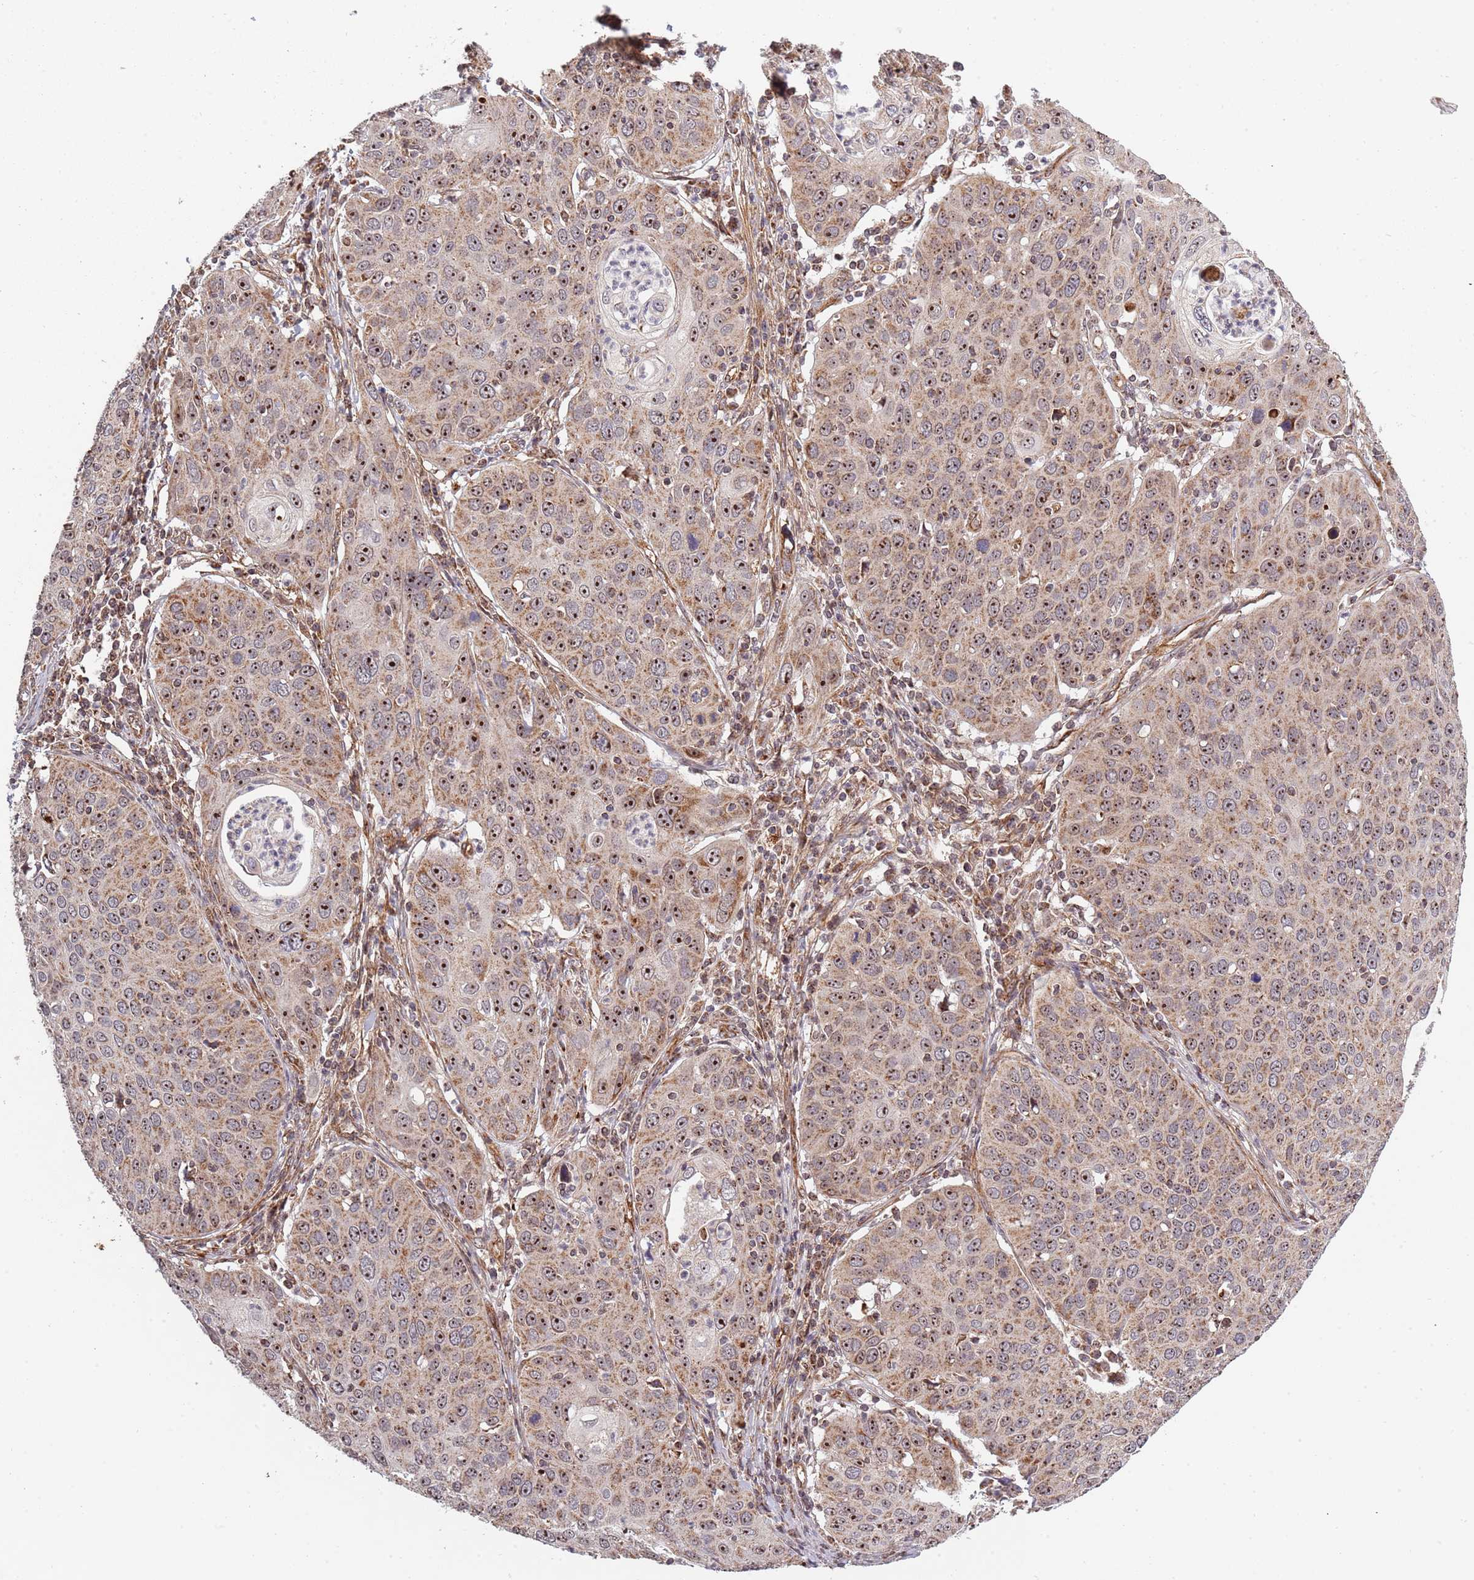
{"staining": {"intensity": "moderate", "quantity": ">75%", "location": "cytoplasmic/membranous,nuclear"}, "tissue": "cervical cancer", "cell_type": "Tumor cells", "image_type": "cancer", "snomed": [{"axis": "morphology", "description": "Squamous cell carcinoma, NOS"}, {"axis": "topography", "description": "Cervix"}], "caption": "DAB (3,3'-diaminobenzidine) immunohistochemical staining of human cervical cancer (squamous cell carcinoma) demonstrates moderate cytoplasmic/membranous and nuclear protein staining in approximately >75% of tumor cells. (DAB (3,3'-diaminobenzidine) IHC, brown staining for protein, blue staining for nuclei).", "gene": "DCHS1", "patient": {"sex": "female", "age": 36}}